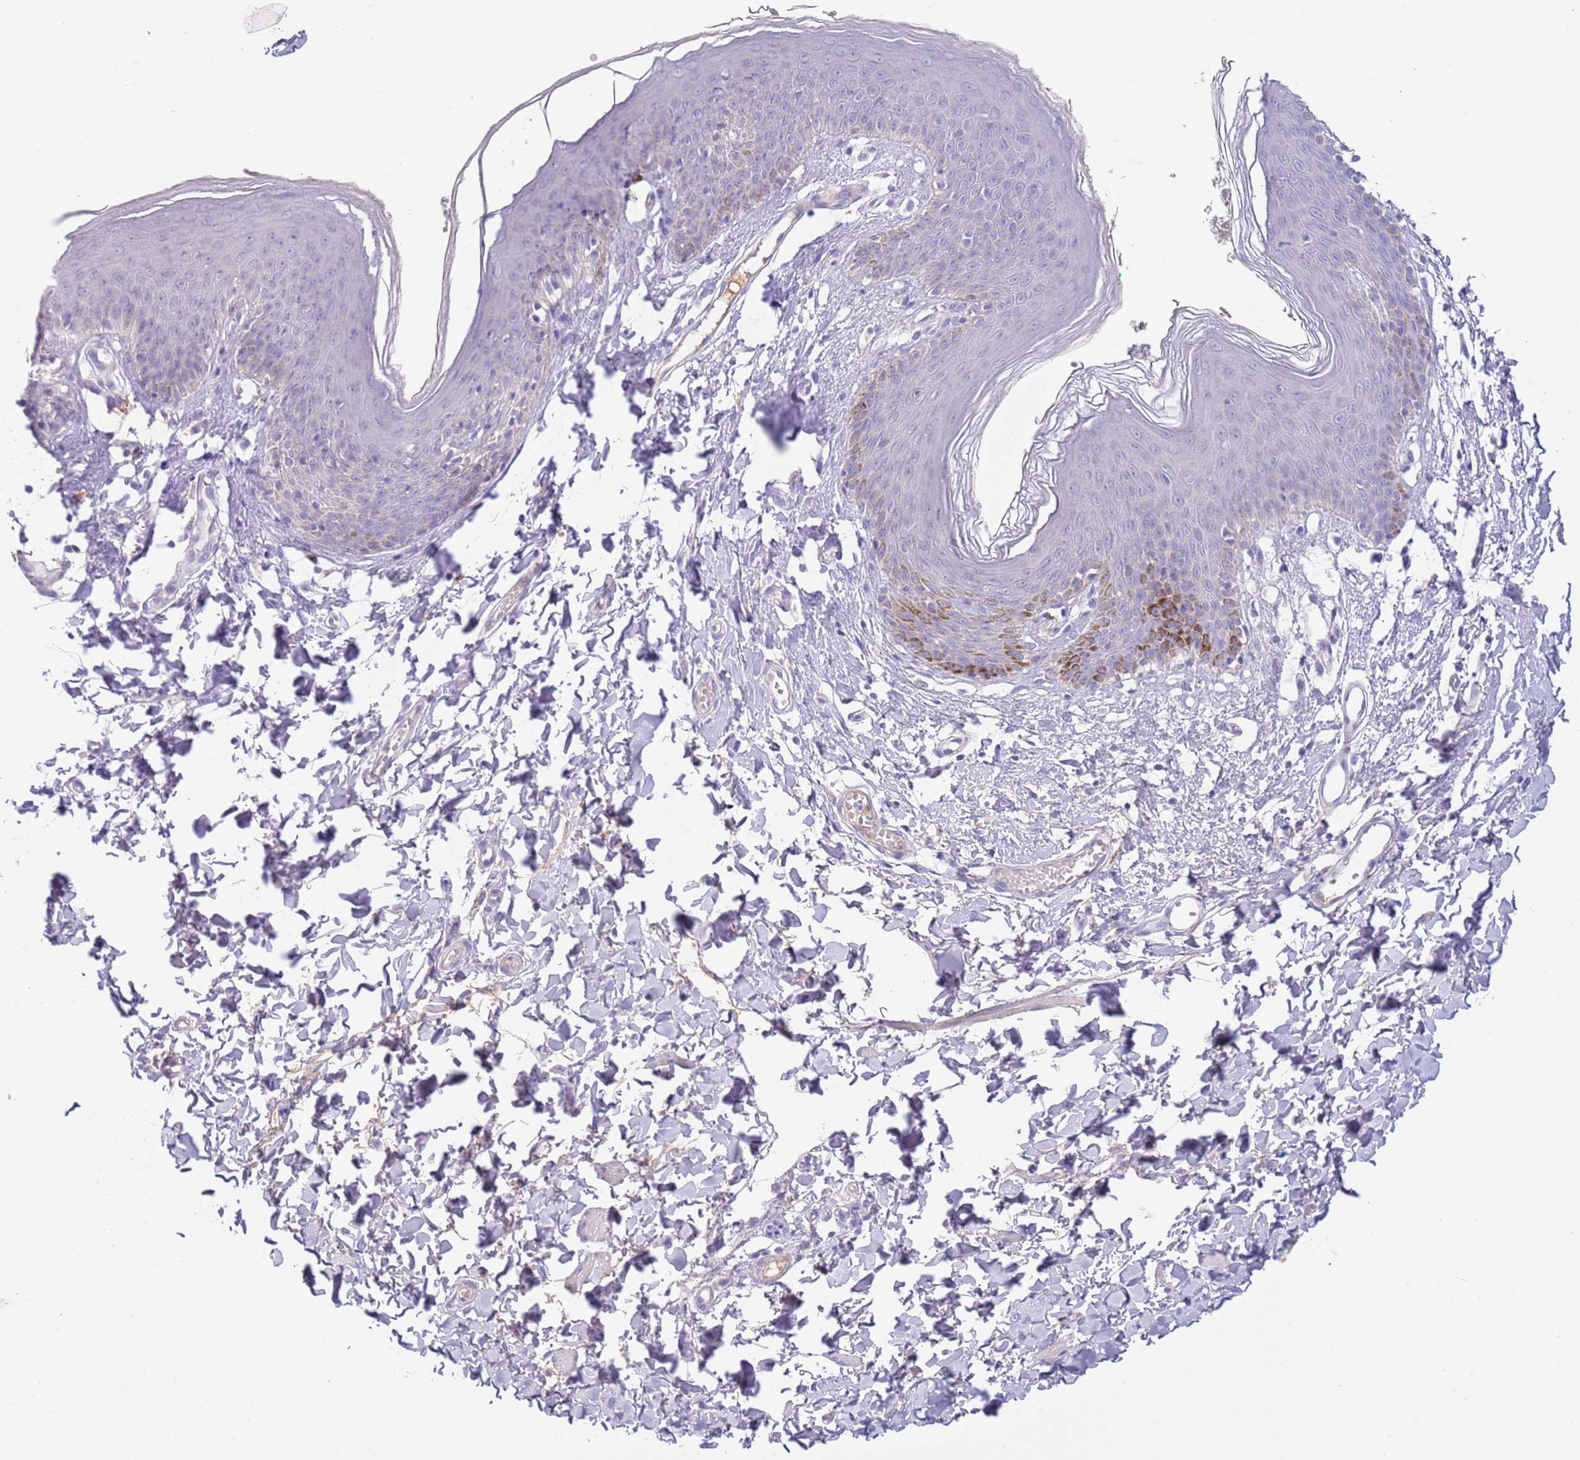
{"staining": {"intensity": "negative", "quantity": "none", "location": "none"}, "tissue": "skin", "cell_type": "Epidermal cells", "image_type": "normal", "snomed": [{"axis": "morphology", "description": "Normal tissue, NOS"}, {"axis": "topography", "description": "Vulva"}], "caption": "Immunohistochemical staining of normal skin exhibits no significant expression in epidermal cells. The staining is performed using DAB (3,3'-diaminobenzidine) brown chromogen with nuclei counter-stained in using hematoxylin.", "gene": "IGFL4", "patient": {"sex": "female", "age": 66}}